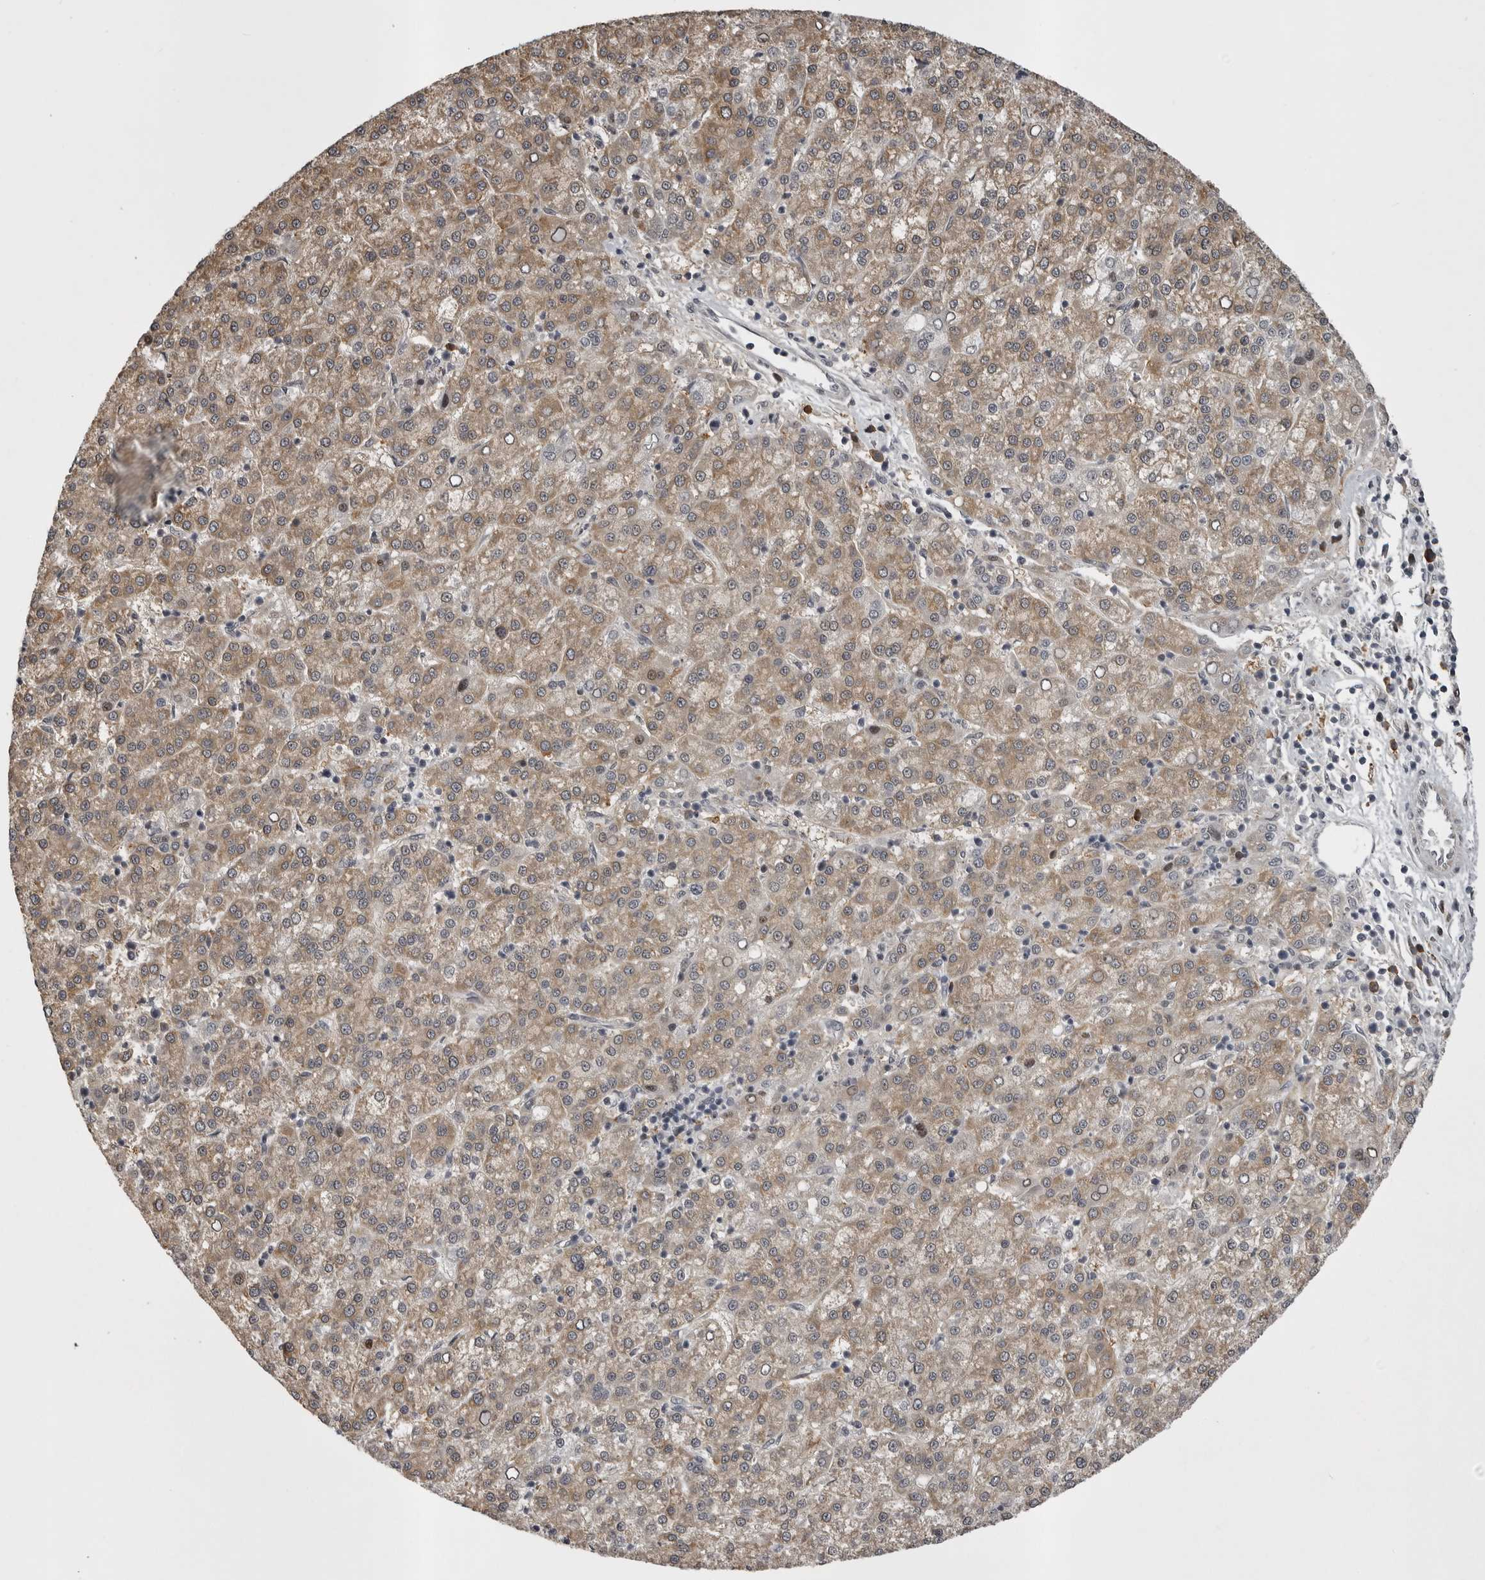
{"staining": {"intensity": "moderate", "quantity": ">75%", "location": "cytoplasmic/membranous,nuclear"}, "tissue": "liver cancer", "cell_type": "Tumor cells", "image_type": "cancer", "snomed": [{"axis": "morphology", "description": "Carcinoma, Hepatocellular, NOS"}, {"axis": "topography", "description": "Liver"}], "caption": "A brown stain highlights moderate cytoplasmic/membranous and nuclear staining of a protein in hepatocellular carcinoma (liver) tumor cells. (Stains: DAB in brown, nuclei in blue, Microscopy: brightfield microscopy at high magnification).", "gene": "SNX16", "patient": {"sex": "female", "age": 58}}